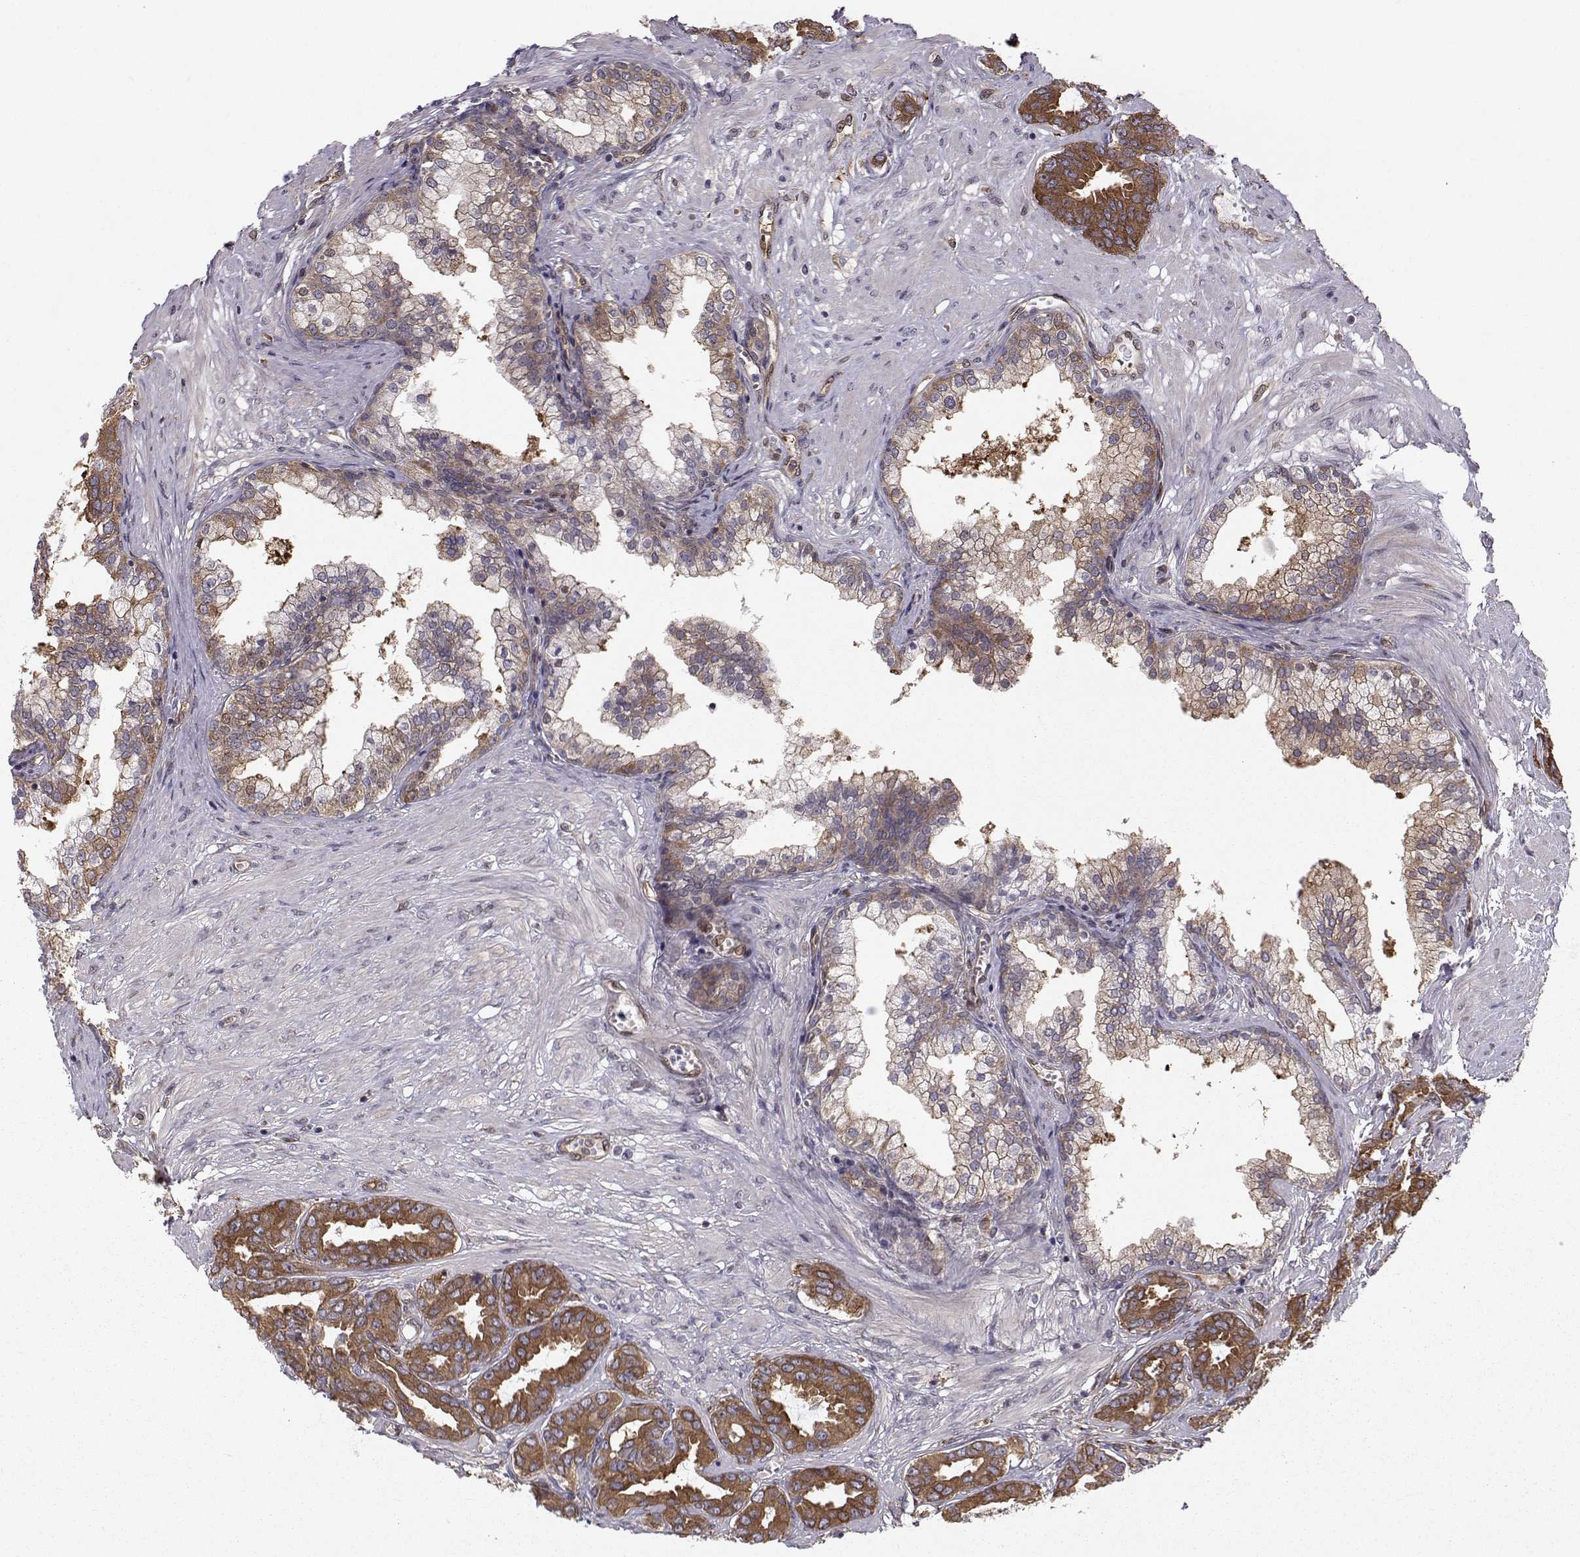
{"staining": {"intensity": "strong", "quantity": "<25%", "location": "cytoplasmic/membranous"}, "tissue": "prostate cancer", "cell_type": "Tumor cells", "image_type": "cancer", "snomed": [{"axis": "morphology", "description": "Adenocarcinoma, NOS"}, {"axis": "topography", "description": "Prostate"}], "caption": "Brown immunohistochemical staining in adenocarcinoma (prostate) displays strong cytoplasmic/membranous positivity in approximately <25% of tumor cells.", "gene": "HSP90AB1", "patient": {"sex": "male", "age": 67}}